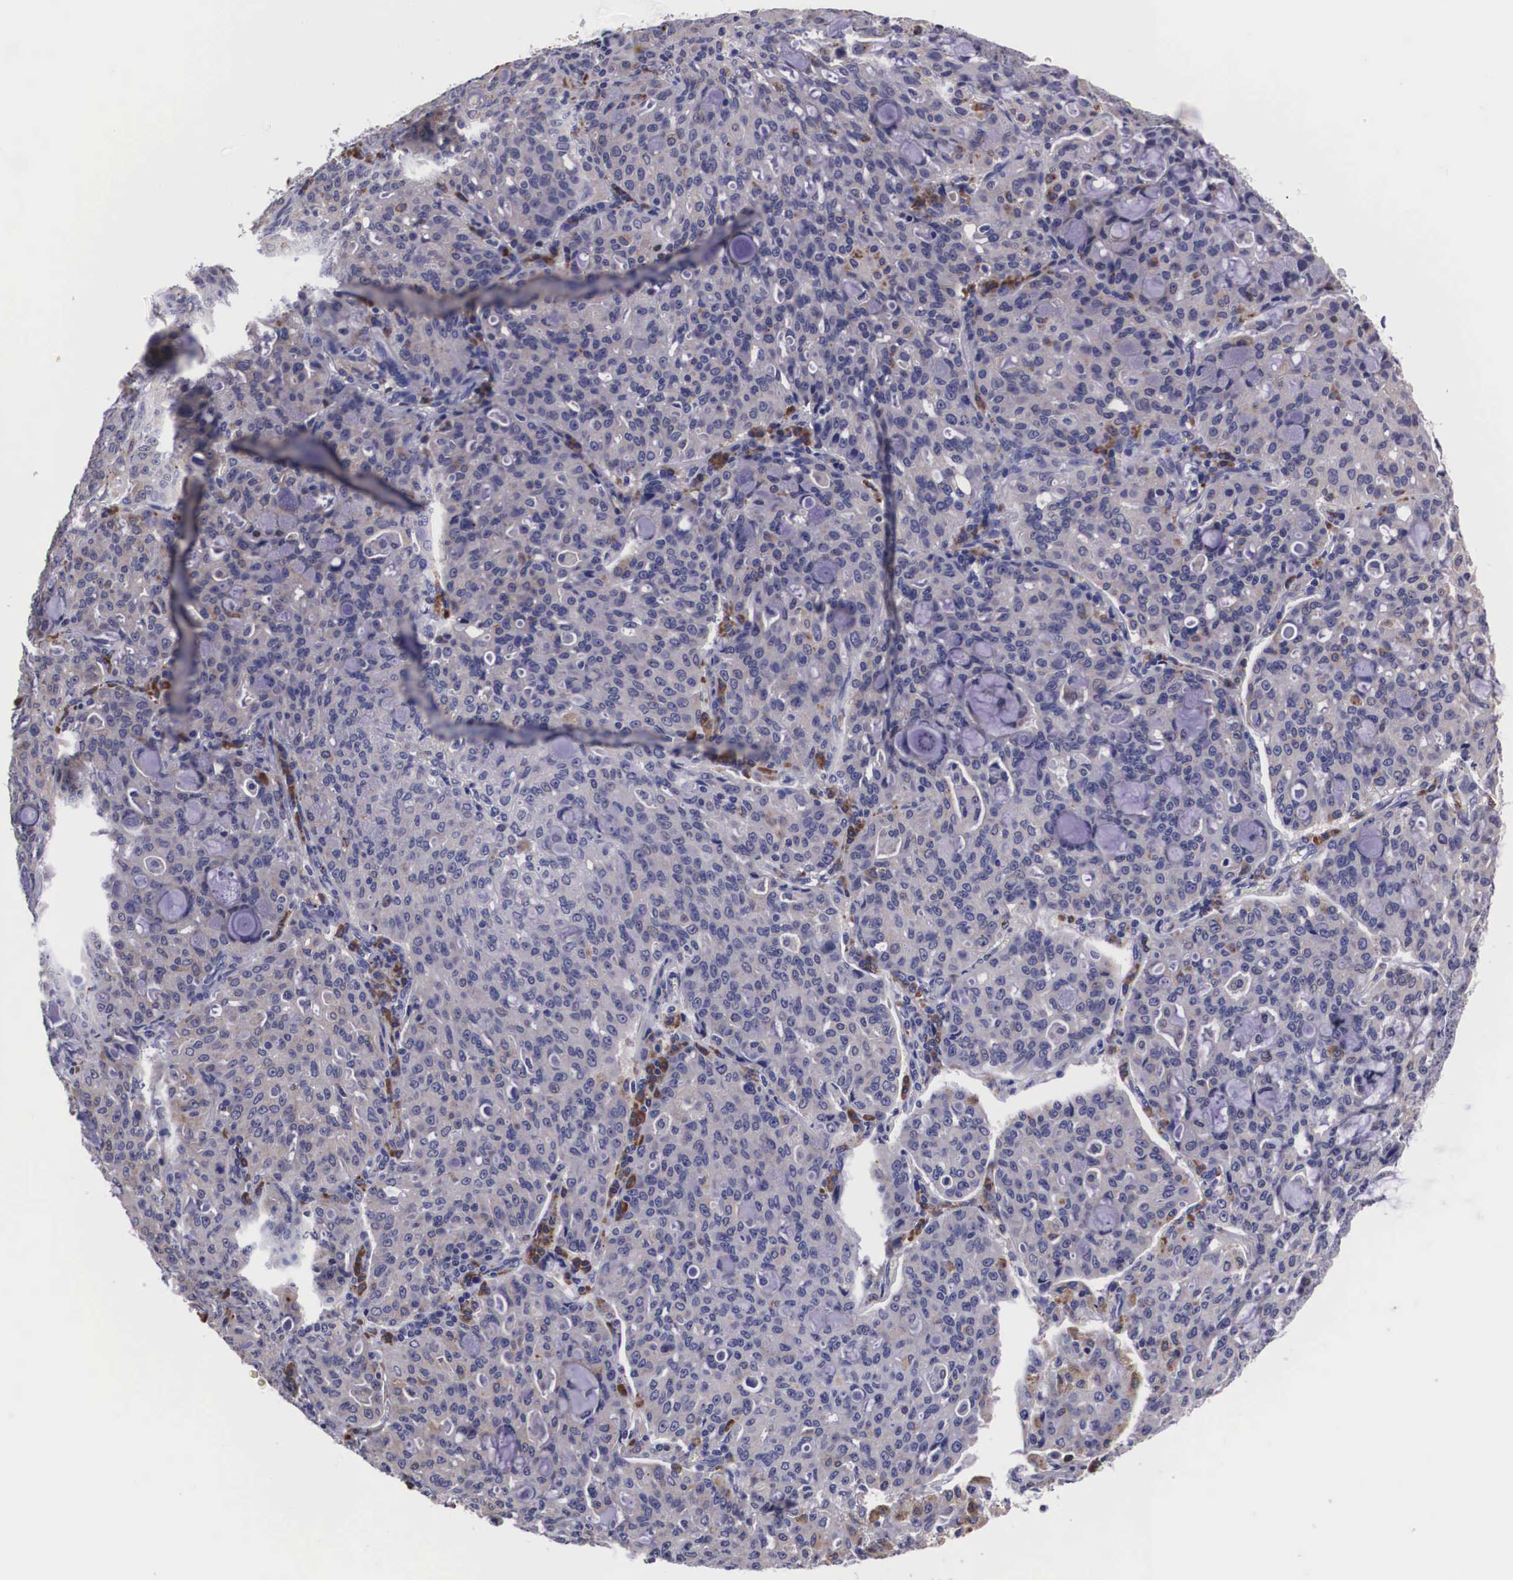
{"staining": {"intensity": "weak", "quantity": "<25%", "location": "cytoplasmic/membranous"}, "tissue": "lung cancer", "cell_type": "Tumor cells", "image_type": "cancer", "snomed": [{"axis": "morphology", "description": "Adenocarcinoma, NOS"}, {"axis": "topography", "description": "Lung"}], "caption": "Adenocarcinoma (lung) was stained to show a protein in brown. There is no significant positivity in tumor cells. The staining was performed using DAB (3,3'-diaminobenzidine) to visualize the protein expression in brown, while the nuclei were stained in blue with hematoxylin (Magnification: 20x).", "gene": "CRELD2", "patient": {"sex": "female", "age": 44}}